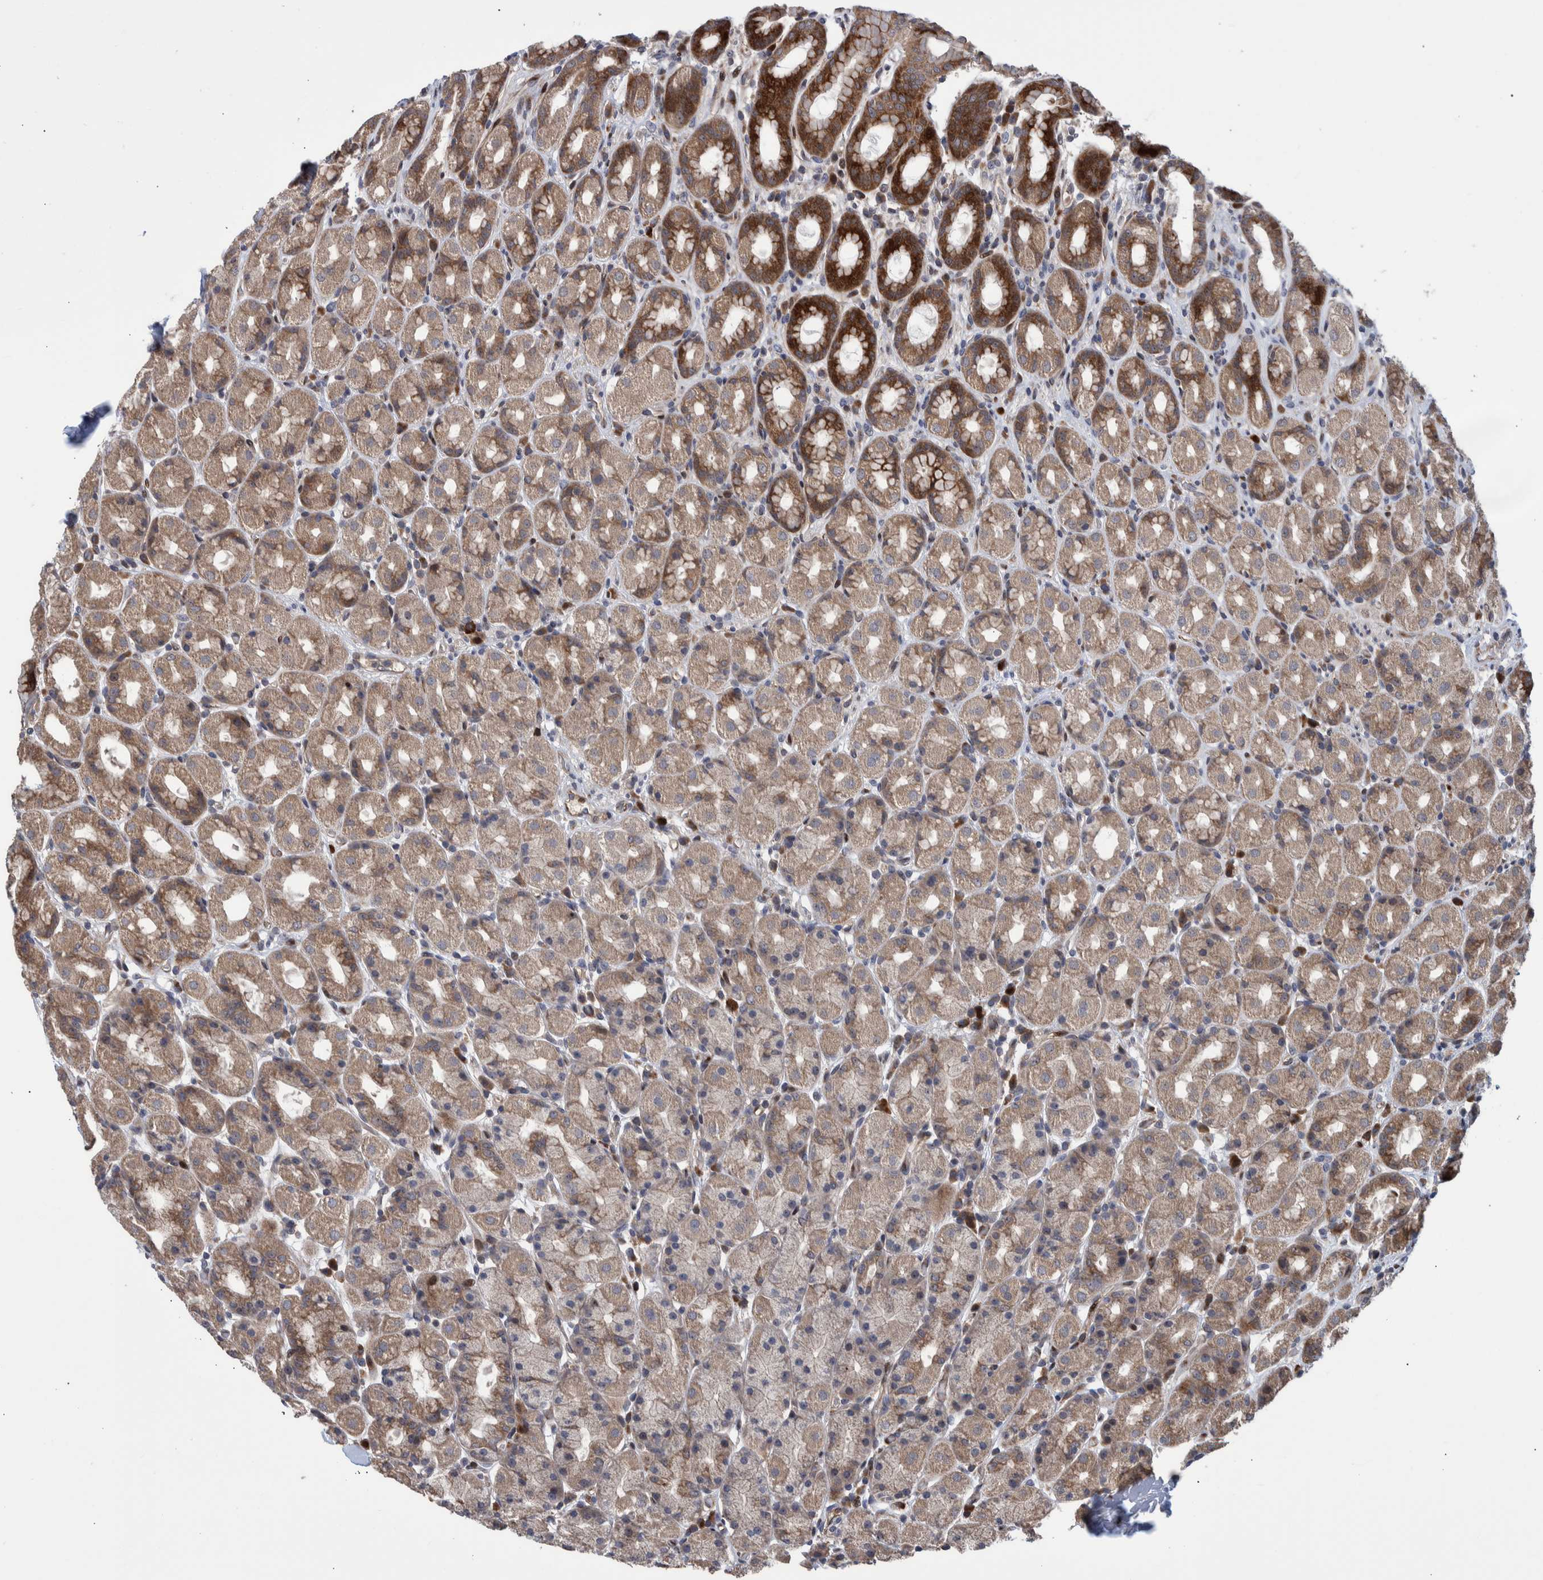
{"staining": {"intensity": "strong", "quantity": "25%-75%", "location": "cytoplasmic/membranous"}, "tissue": "stomach", "cell_type": "Glandular cells", "image_type": "normal", "snomed": [{"axis": "morphology", "description": "Normal tissue, NOS"}, {"axis": "topography", "description": "Stomach, upper"}], "caption": "This histopathology image displays IHC staining of unremarkable stomach, with high strong cytoplasmic/membranous staining in about 25%-75% of glandular cells.", "gene": "SHISA6", "patient": {"sex": "male", "age": 68}}